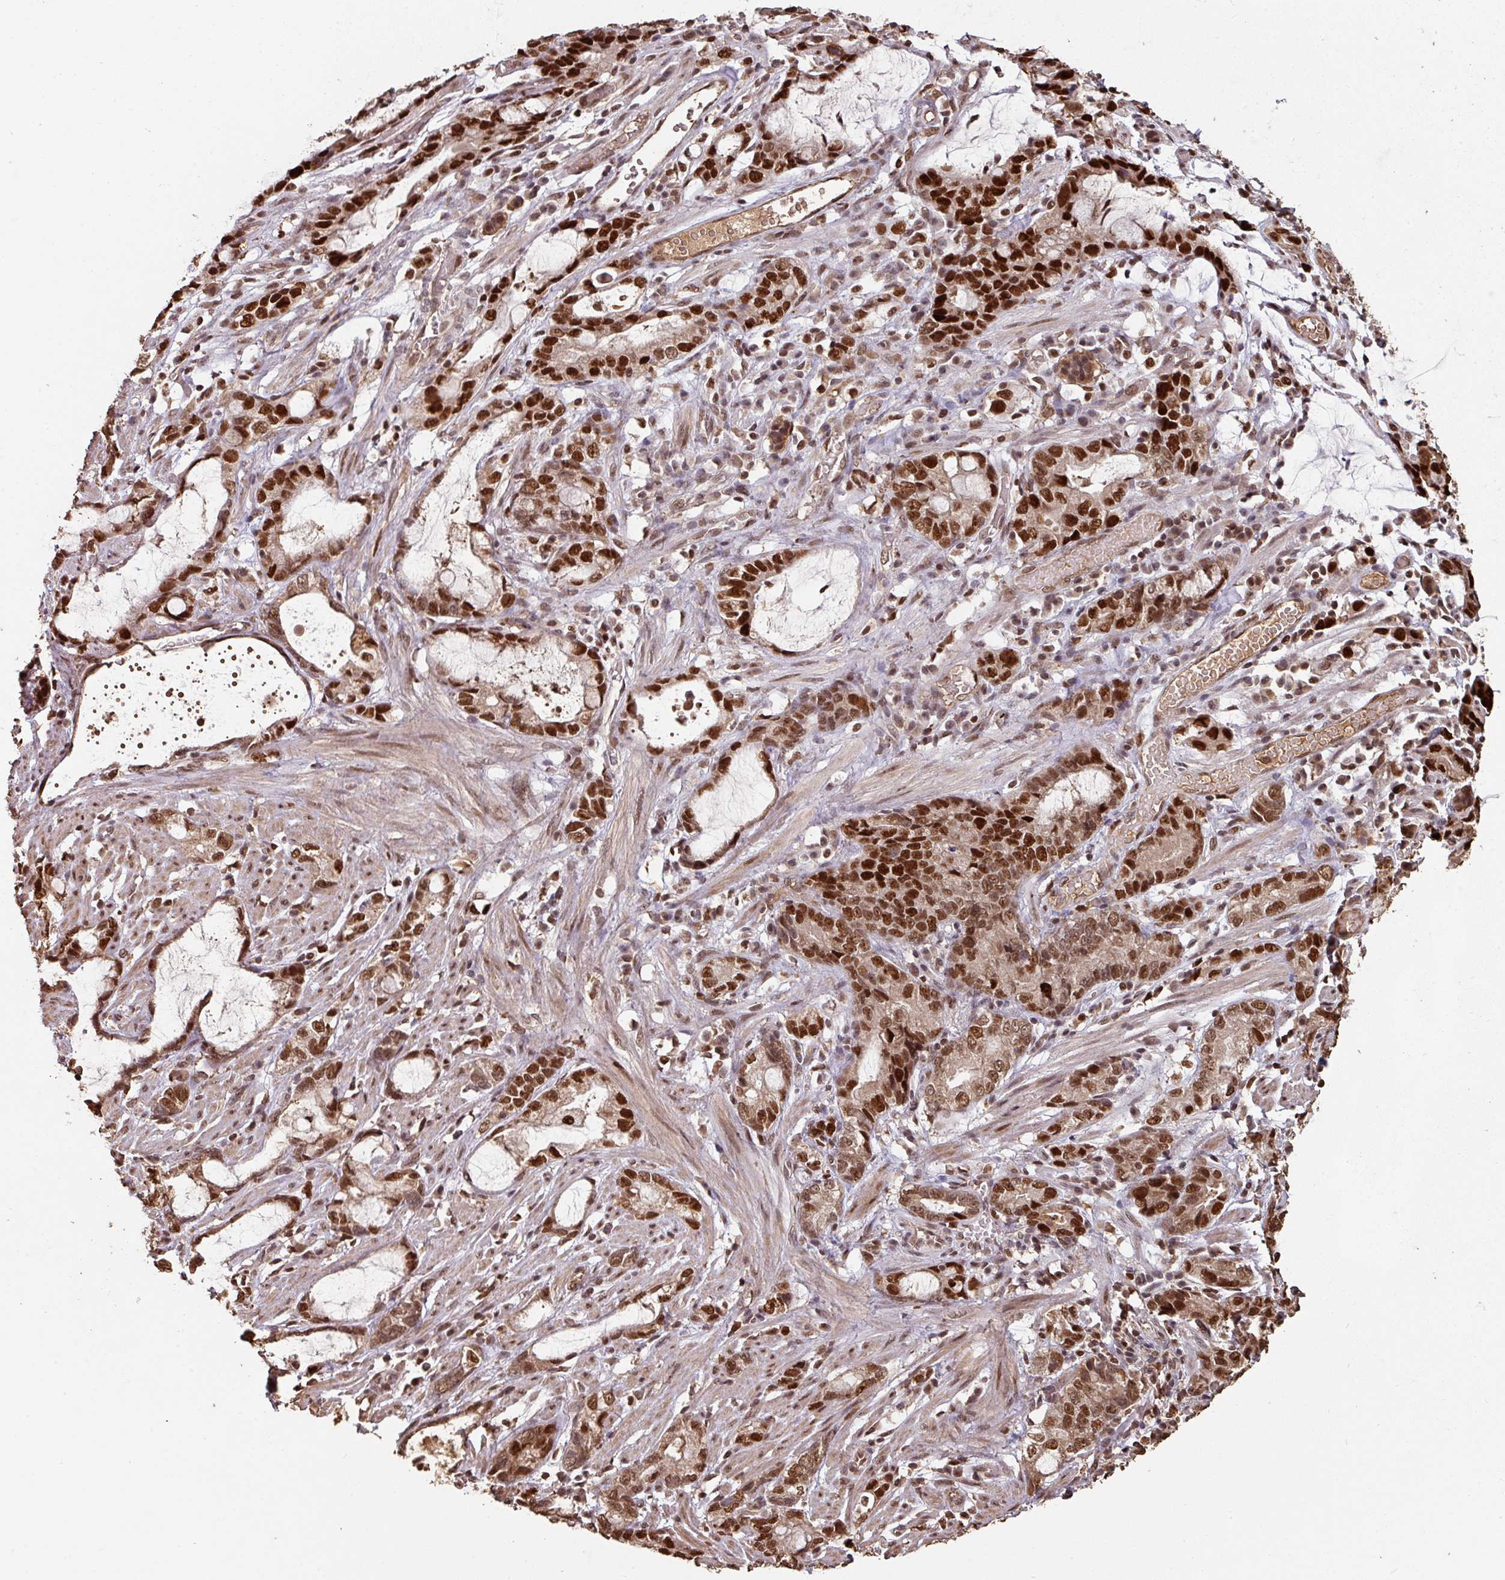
{"staining": {"intensity": "strong", "quantity": ">75%", "location": "nuclear"}, "tissue": "stomach cancer", "cell_type": "Tumor cells", "image_type": "cancer", "snomed": [{"axis": "morphology", "description": "Adenocarcinoma, NOS"}, {"axis": "topography", "description": "Stomach"}], "caption": "Immunohistochemical staining of human stomach cancer (adenocarcinoma) reveals high levels of strong nuclear expression in about >75% of tumor cells. The staining was performed using DAB, with brown indicating positive protein expression. Nuclei are stained blue with hematoxylin.", "gene": "POLD1", "patient": {"sex": "male", "age": 55}}